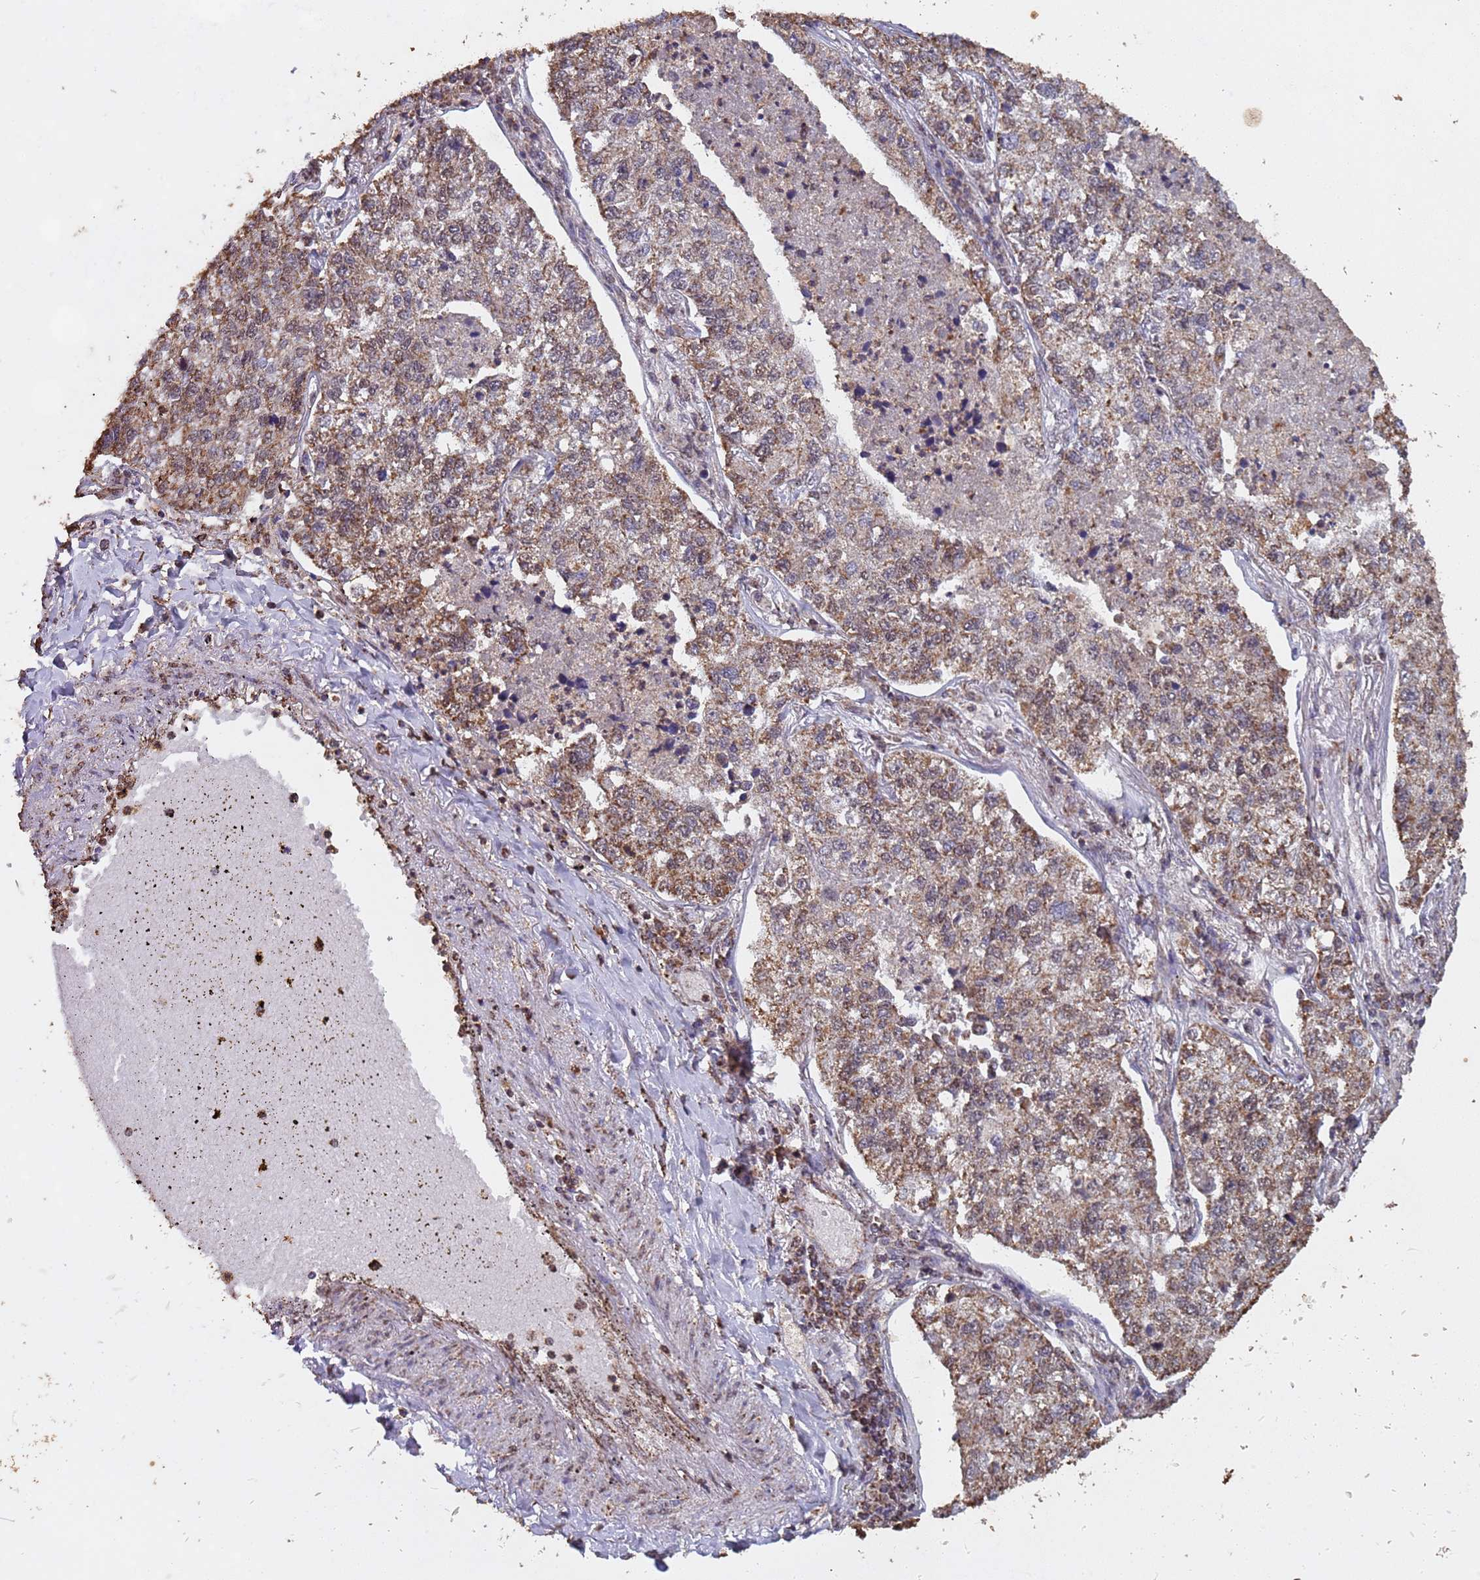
{"staining": {"intensity": "moderate", "quantity": ">75%", "location": "nuclear"}, "tissue": "lung cancer", "cell_type": "Tumor cells", "image_type": "cancer", "snomed": [{"axis": "morphology", "description": "Adenocarcinoma, NOS"}, {"axis": "topography", "description": "Lung"}], "caption": "Brown immunohistochemical staining in human lung cancer displays moderate nuclear staining in approximately >75% of tumor cells. (Stains: DAB (3,3'-diaminobenzidine) in brown, nuclei in blue, Microscopy: brightfield microscopy at high magnification).", "gene": "HDAC10", "patient": {"sex": "male", "age": 49}}